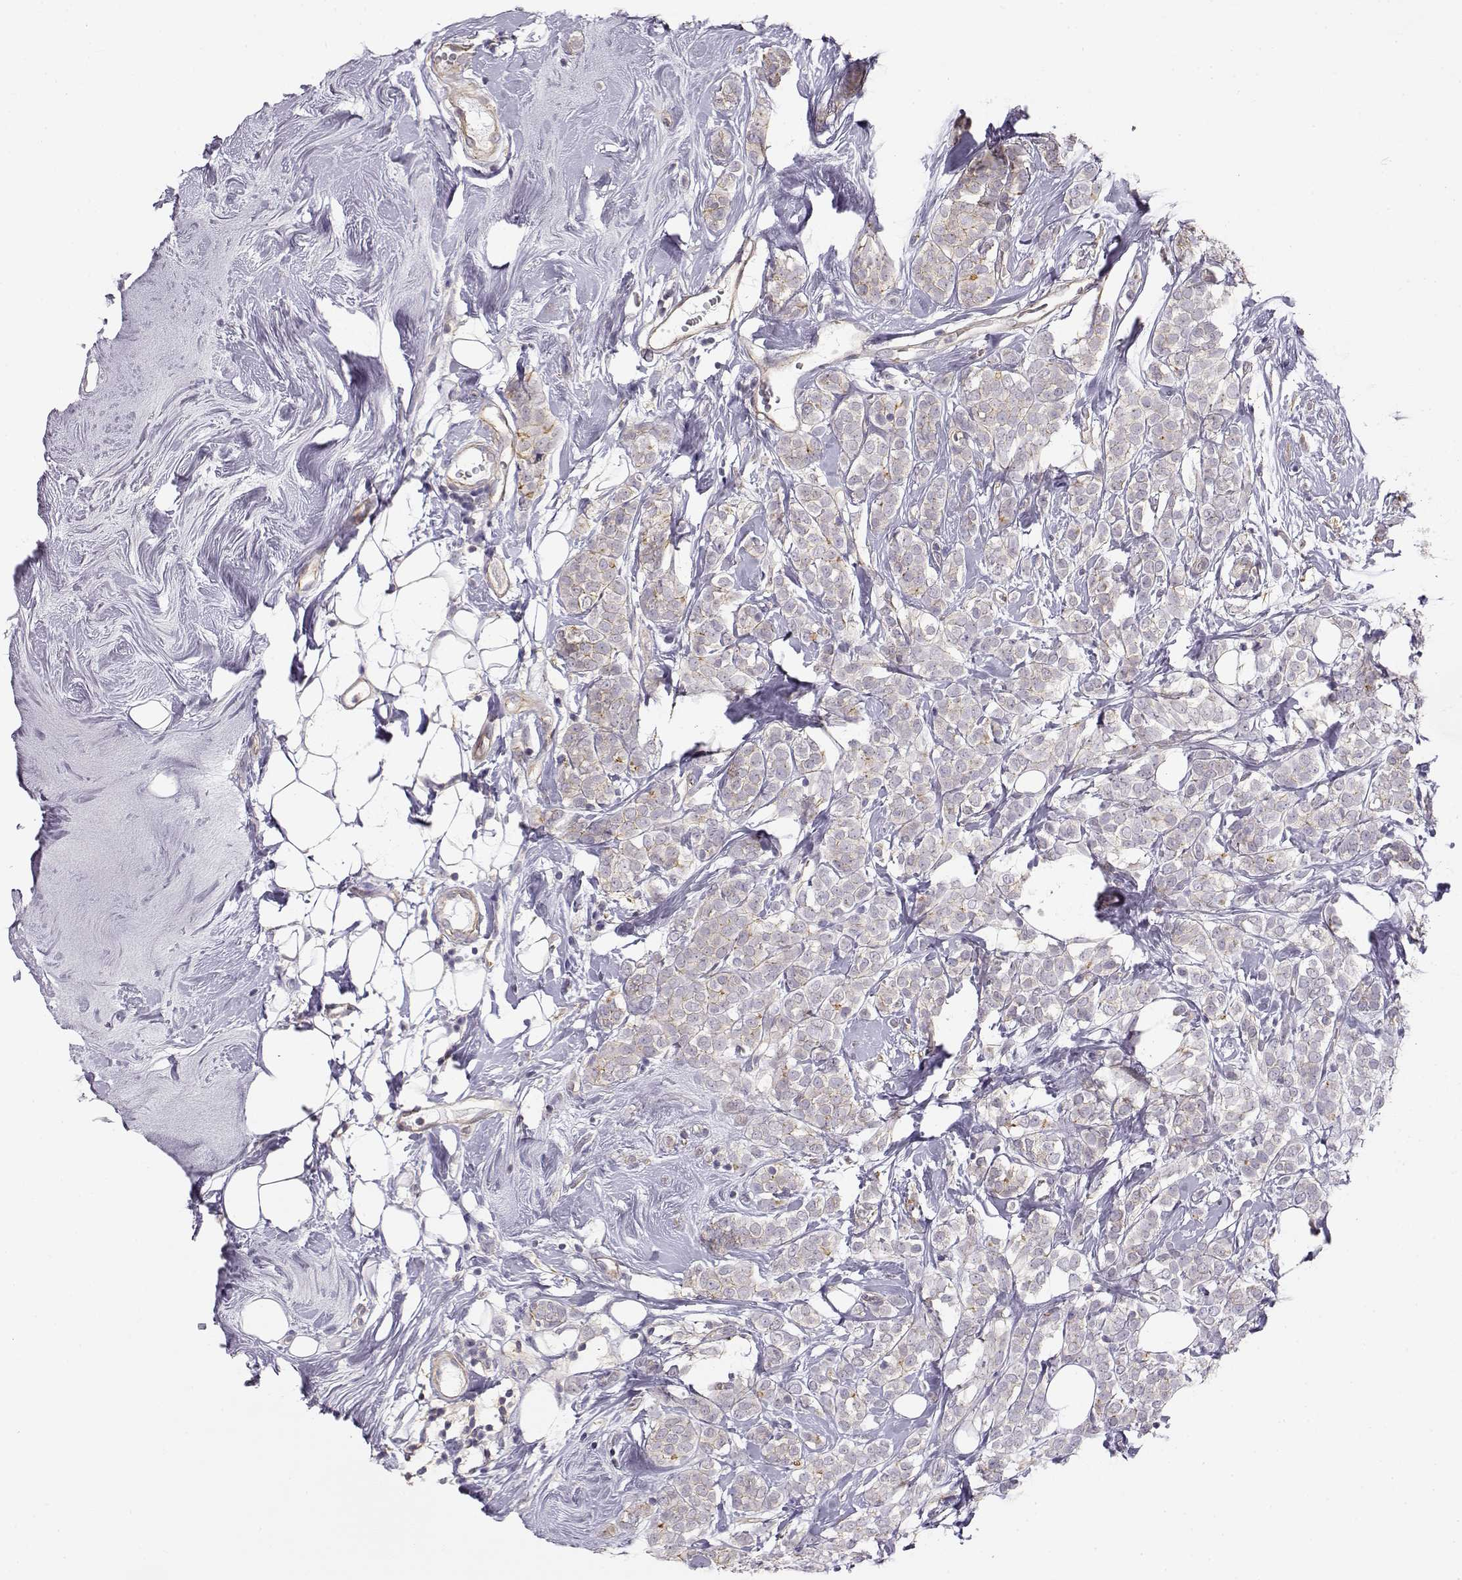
{"staining": {"intensity": "negative", "quantity": "none", "location": "none"}, "tissue": "breast cancer", "cell_type": "Tumor cells", "image_type": "cancer", "snomed": [{"axis": "morphology", "description": "Lobular carcinoma"}, {"axis": "topography", "description": "Breast"}], "caption": "Immunohistochemistry micrograph of neoplastic tissue: breast lobular carcinoma stained with DAB exhibits no significant protein positivity in tumor cells.", "gene": "DAPL1", "patient": {"sex": "female", "age": 49}}